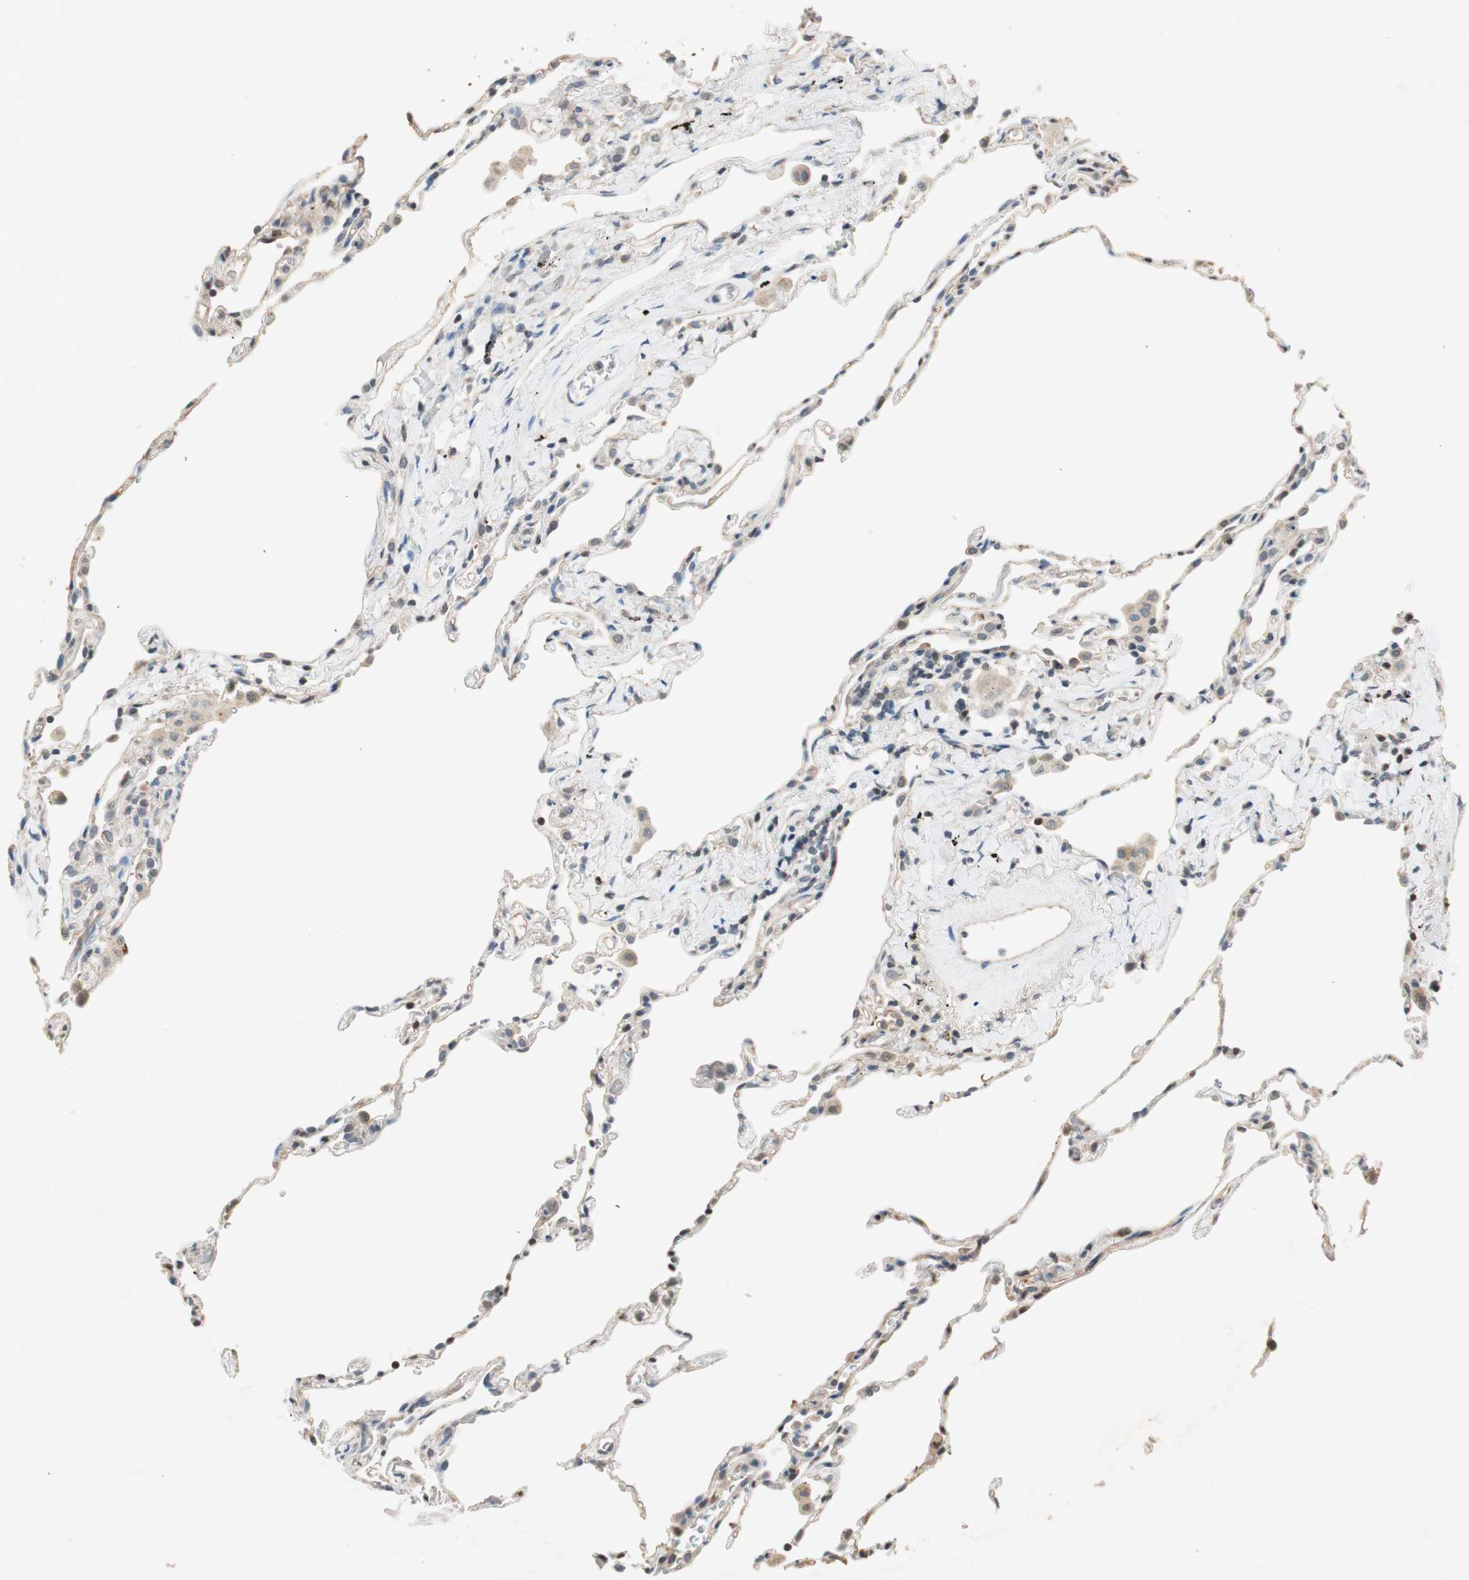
{"staining": {"intensity": "weak", "quantity": "25%-75%", "location": "cytoplasmic/membranous"}, "tissue": "lung", "cell_type": "Alveolar cells", "image_type": "normal", "snomed": [{"axis": "morphology", "description": "Normal tissue, NOS"}, {"axis": "topography", "description": "Lung"}], "caption": "Lung was stained to show a protein in brown. There is low levels of weak cytoplasmic/membranous positivity in approximately 25%-75% of alveolar cells.", "gene": "SERPINB5", "patient": {"sex": "male", "age": 59}}